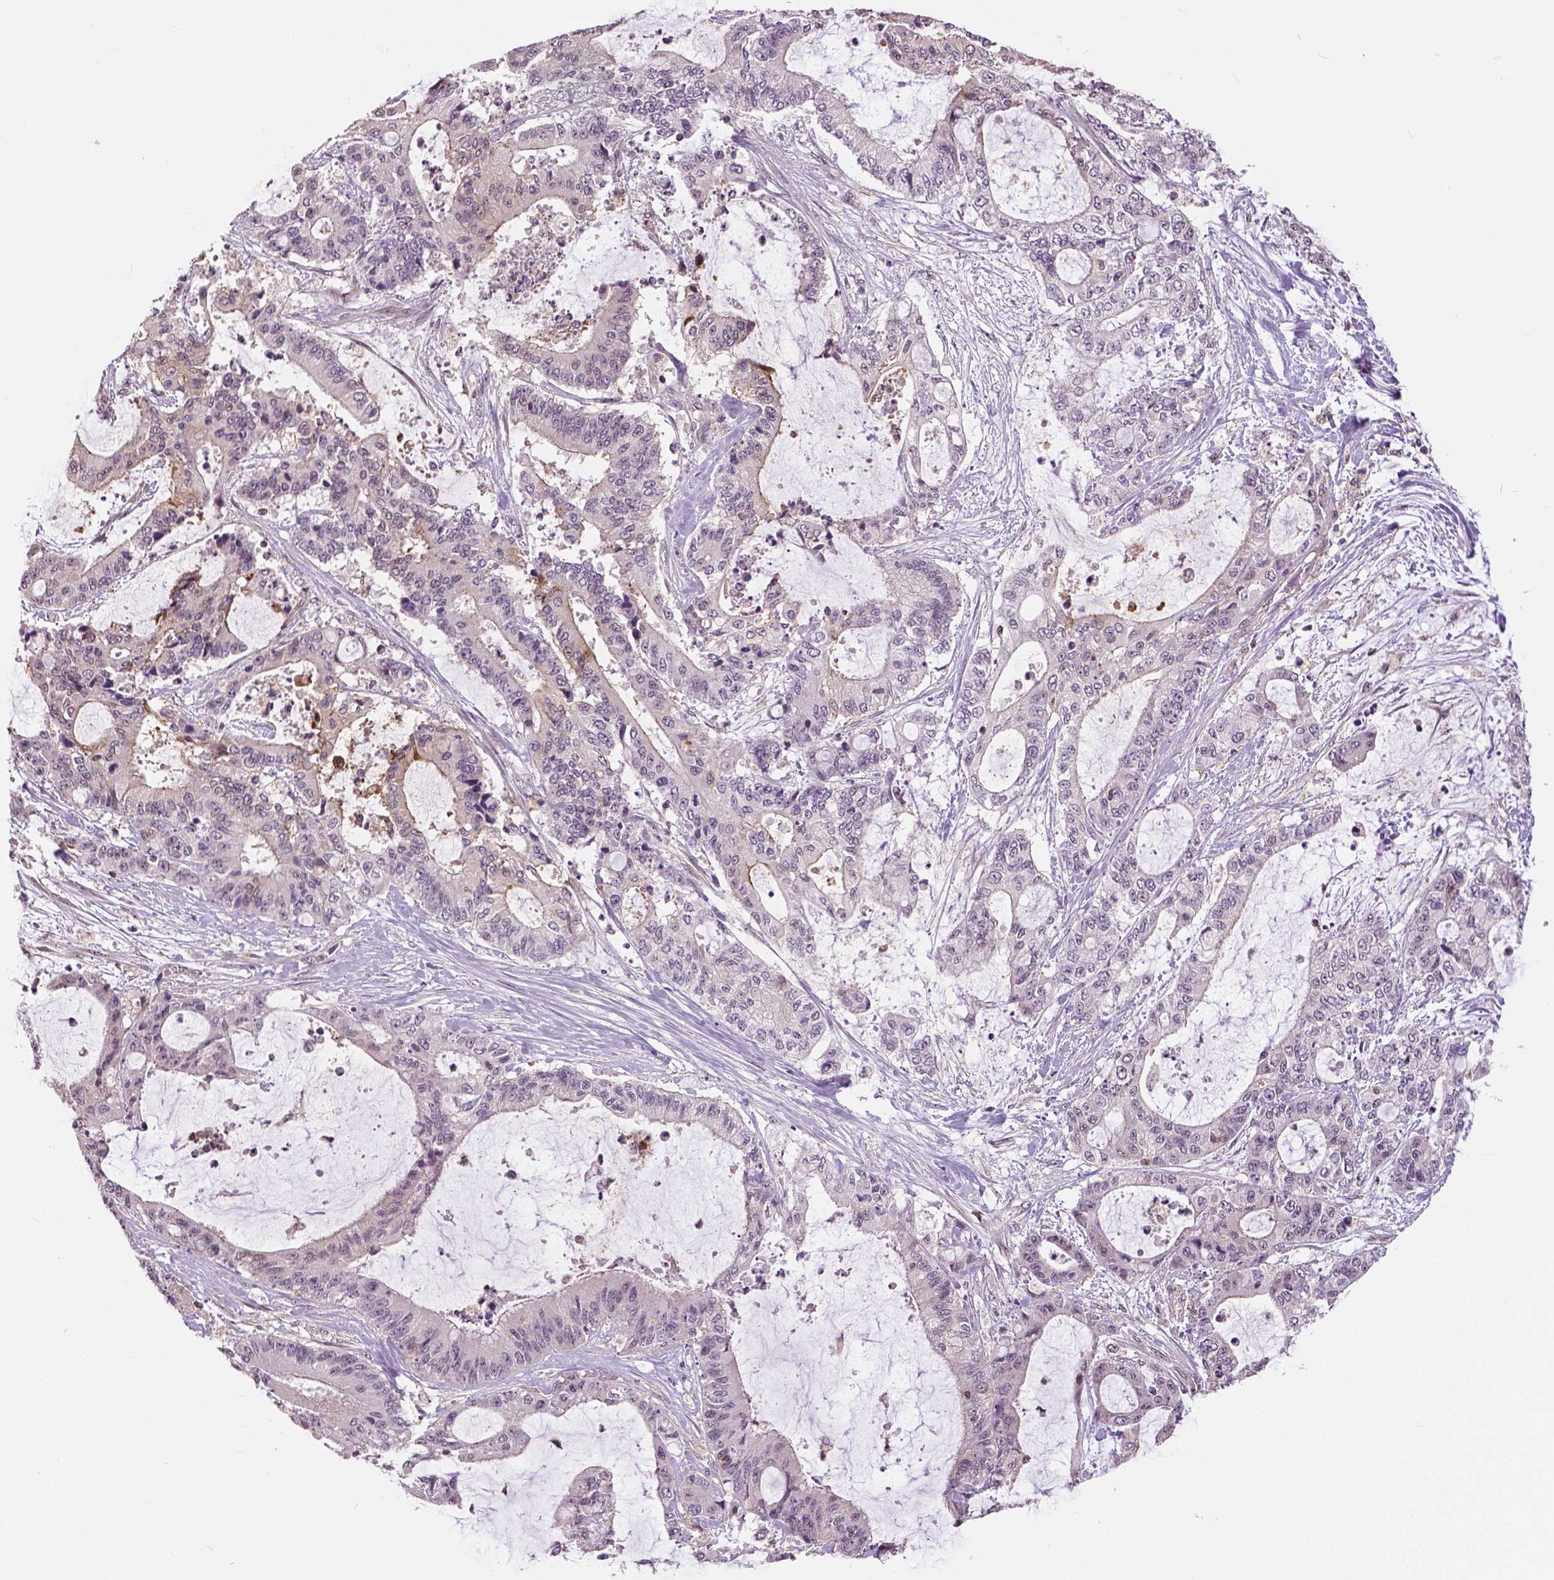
{"staining": {"intensity": "negative", "quantity": "none", "location": "none"}, "tissue": "liver cancer", "cell_type": "Tumor cells", "image_type": "cancer", "snomed": [{"axis": "morphology", "description": "Cholangiocarcinoma"}, {"axis": "topography", "description": "Liver"}], "caption": "Photomicrograph shows no protein expression in tumor cells of liver cholangiocarcinoma tissue. The staining was performed using DAB (3,3'-diaminobenzidine) to visualize the protein expression in brown, while the nuclei were stained in blue with hematoxylin (Magnification: 20x).", "gene": "ANXA13", "patient": {"sex": "female", "age": 73}}